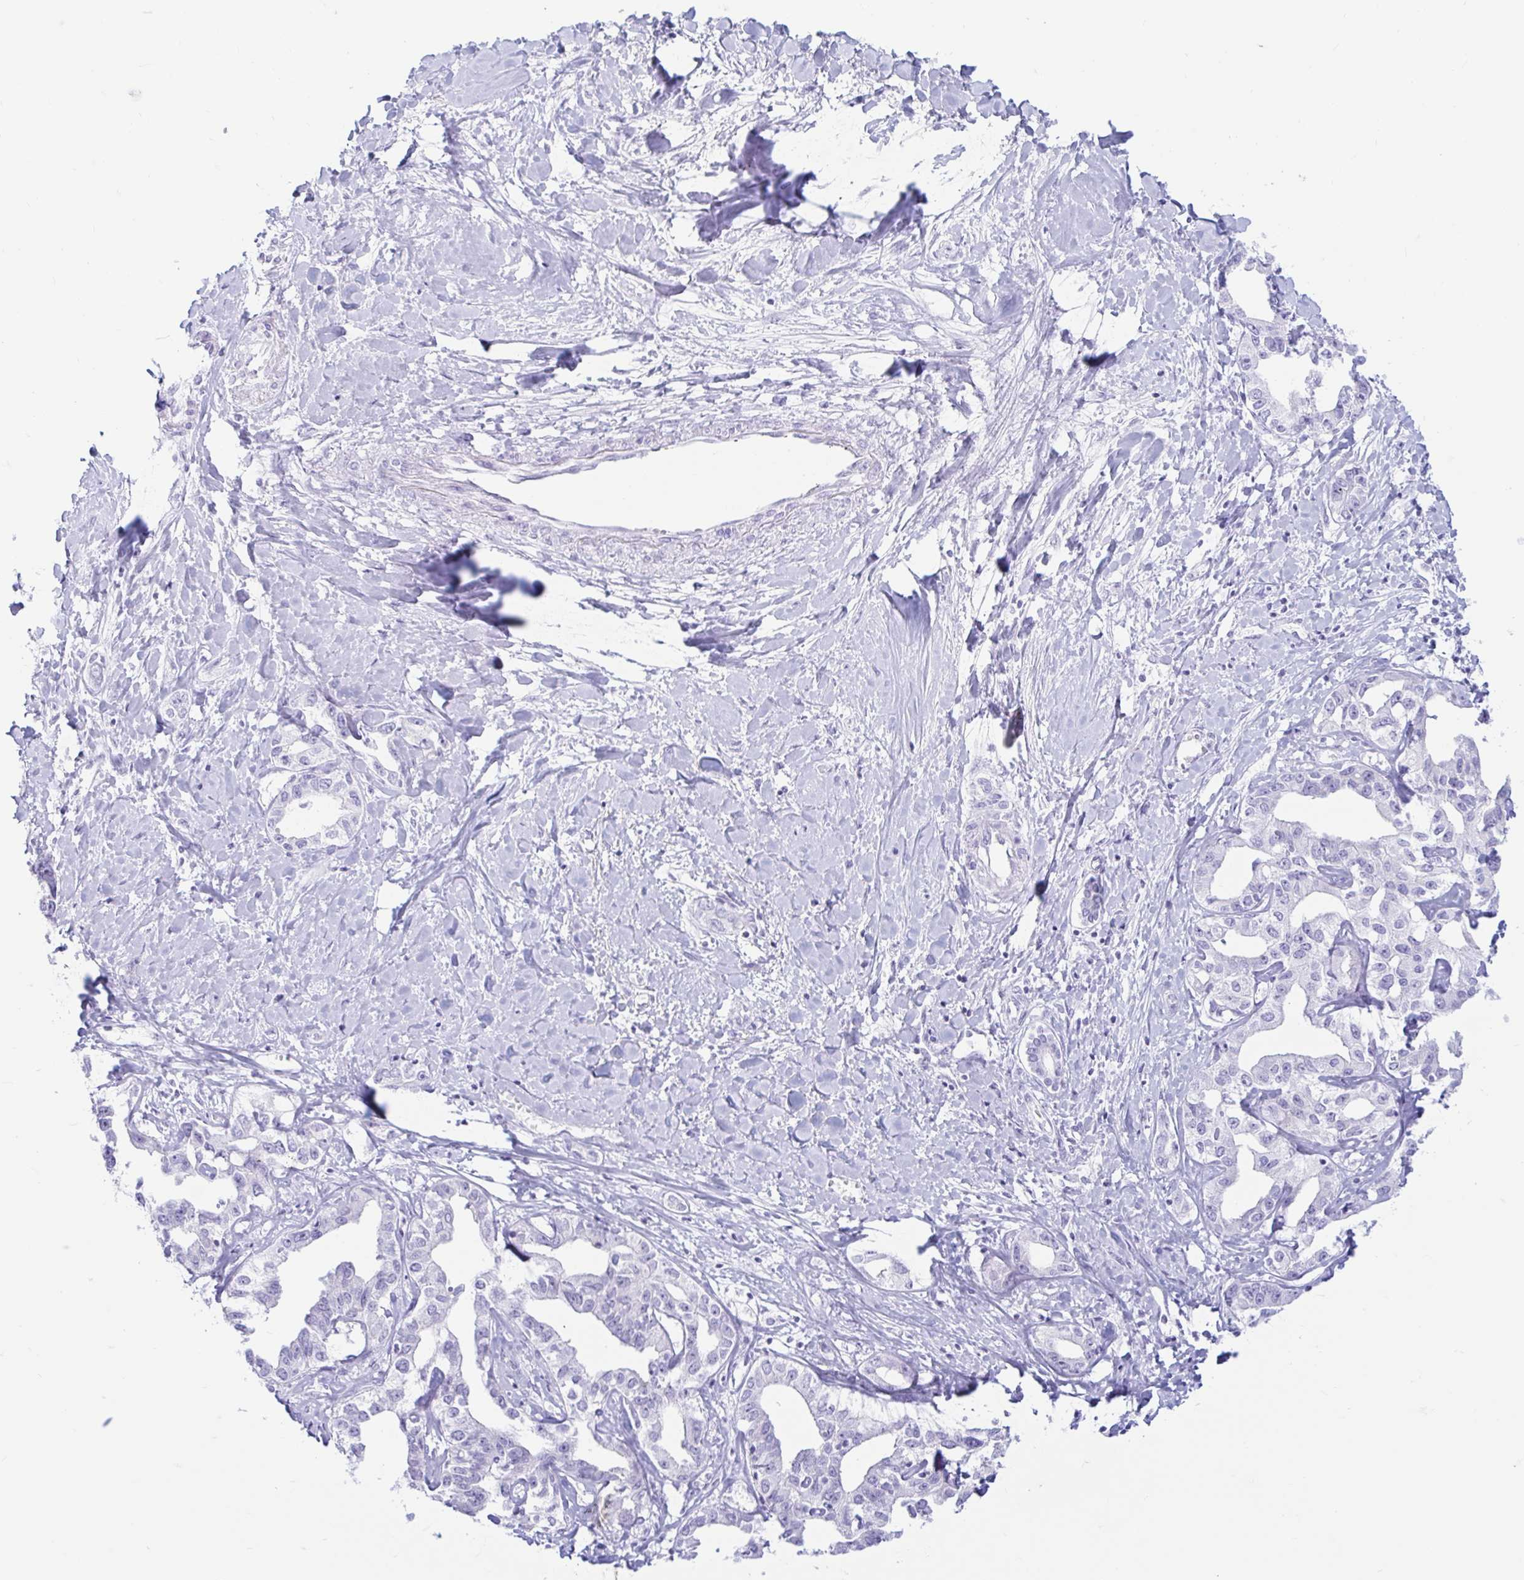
{"staining": {"intensity": "negative", "quantity": "none", "location": "none"}, "tissue": "liver cancer", "cell_type": "Tumor cells", "image_type": "cancer", "snomed": [{"axis": "morphology", "description": "Cholangiocarcinoma"}, {"axis": "topography", "description": "Liver"}], "caption": "Immunohistochemical staining of human cholangiocarcinoma (liver) displays no significant expression in tumor cells. (Brightfield microscopy of DAB (3,3'-diaminobenzidine) IHC at high magnification).", "gene": "ERICH6", "patient": {"sex": "male", "age": 59}}